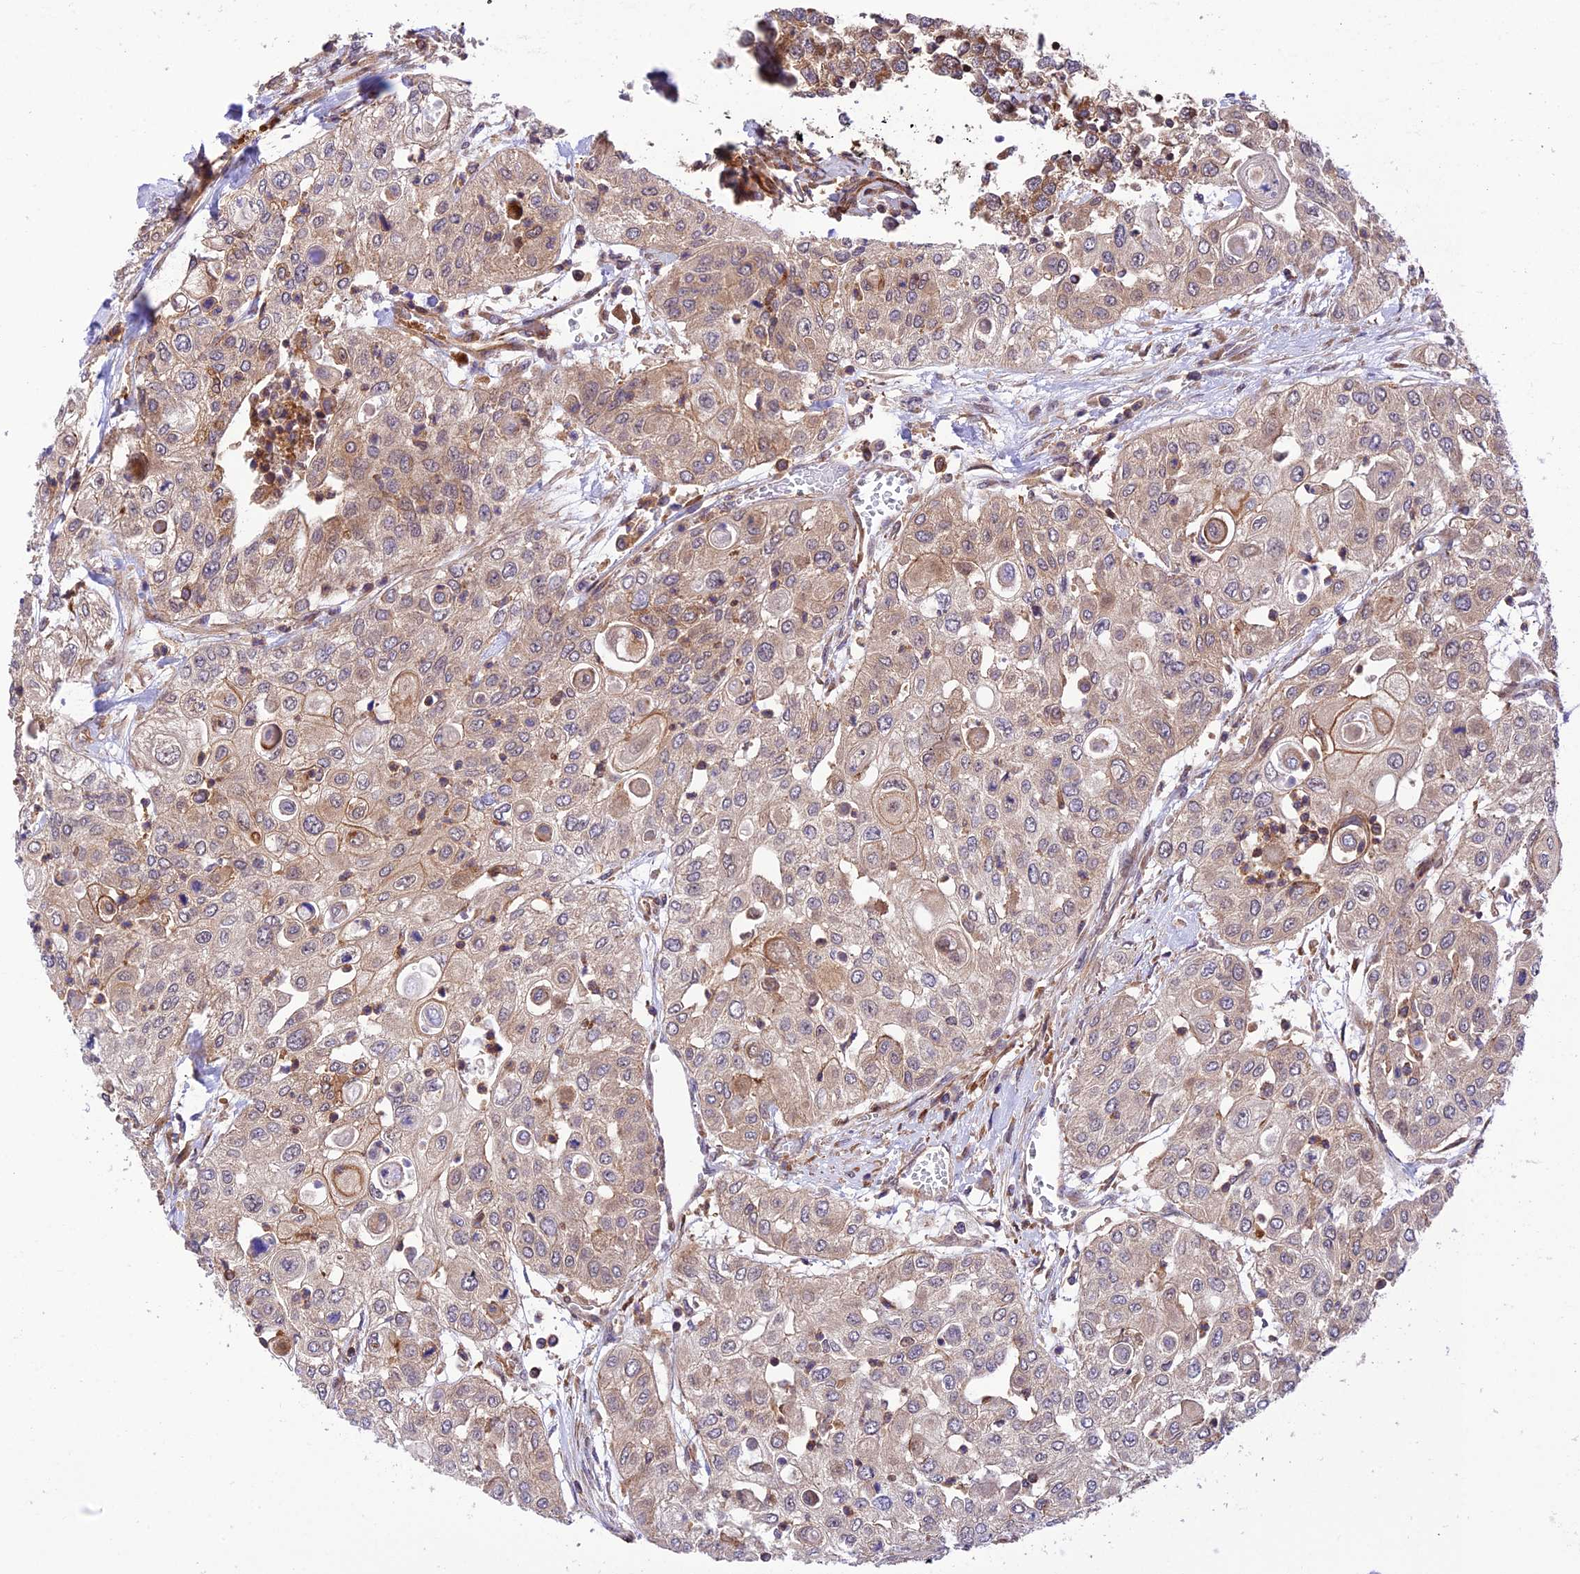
{"staining": {"intensity": "weak", "quantity": "25%-75%", "location": "cytoplasmic/membranous"}, "tissue": "urothelial cancer", "cell_type": "Tumor cells", "image_type": "cancer", "snomed": [{"axis": "morphology", "description": "Urothelial carcinoma, High grade"}, {"axis": "topography", "description": "Urinary bladder"}], "caption": "Tumor cells reveal low levels of weak cytoplasmic/membranous positivity in about 25%-75% of cells in human urothelial carcinoma (high-grade).", "gene": "EVI5L", "patient": {"sex": "female", "age": 79}}